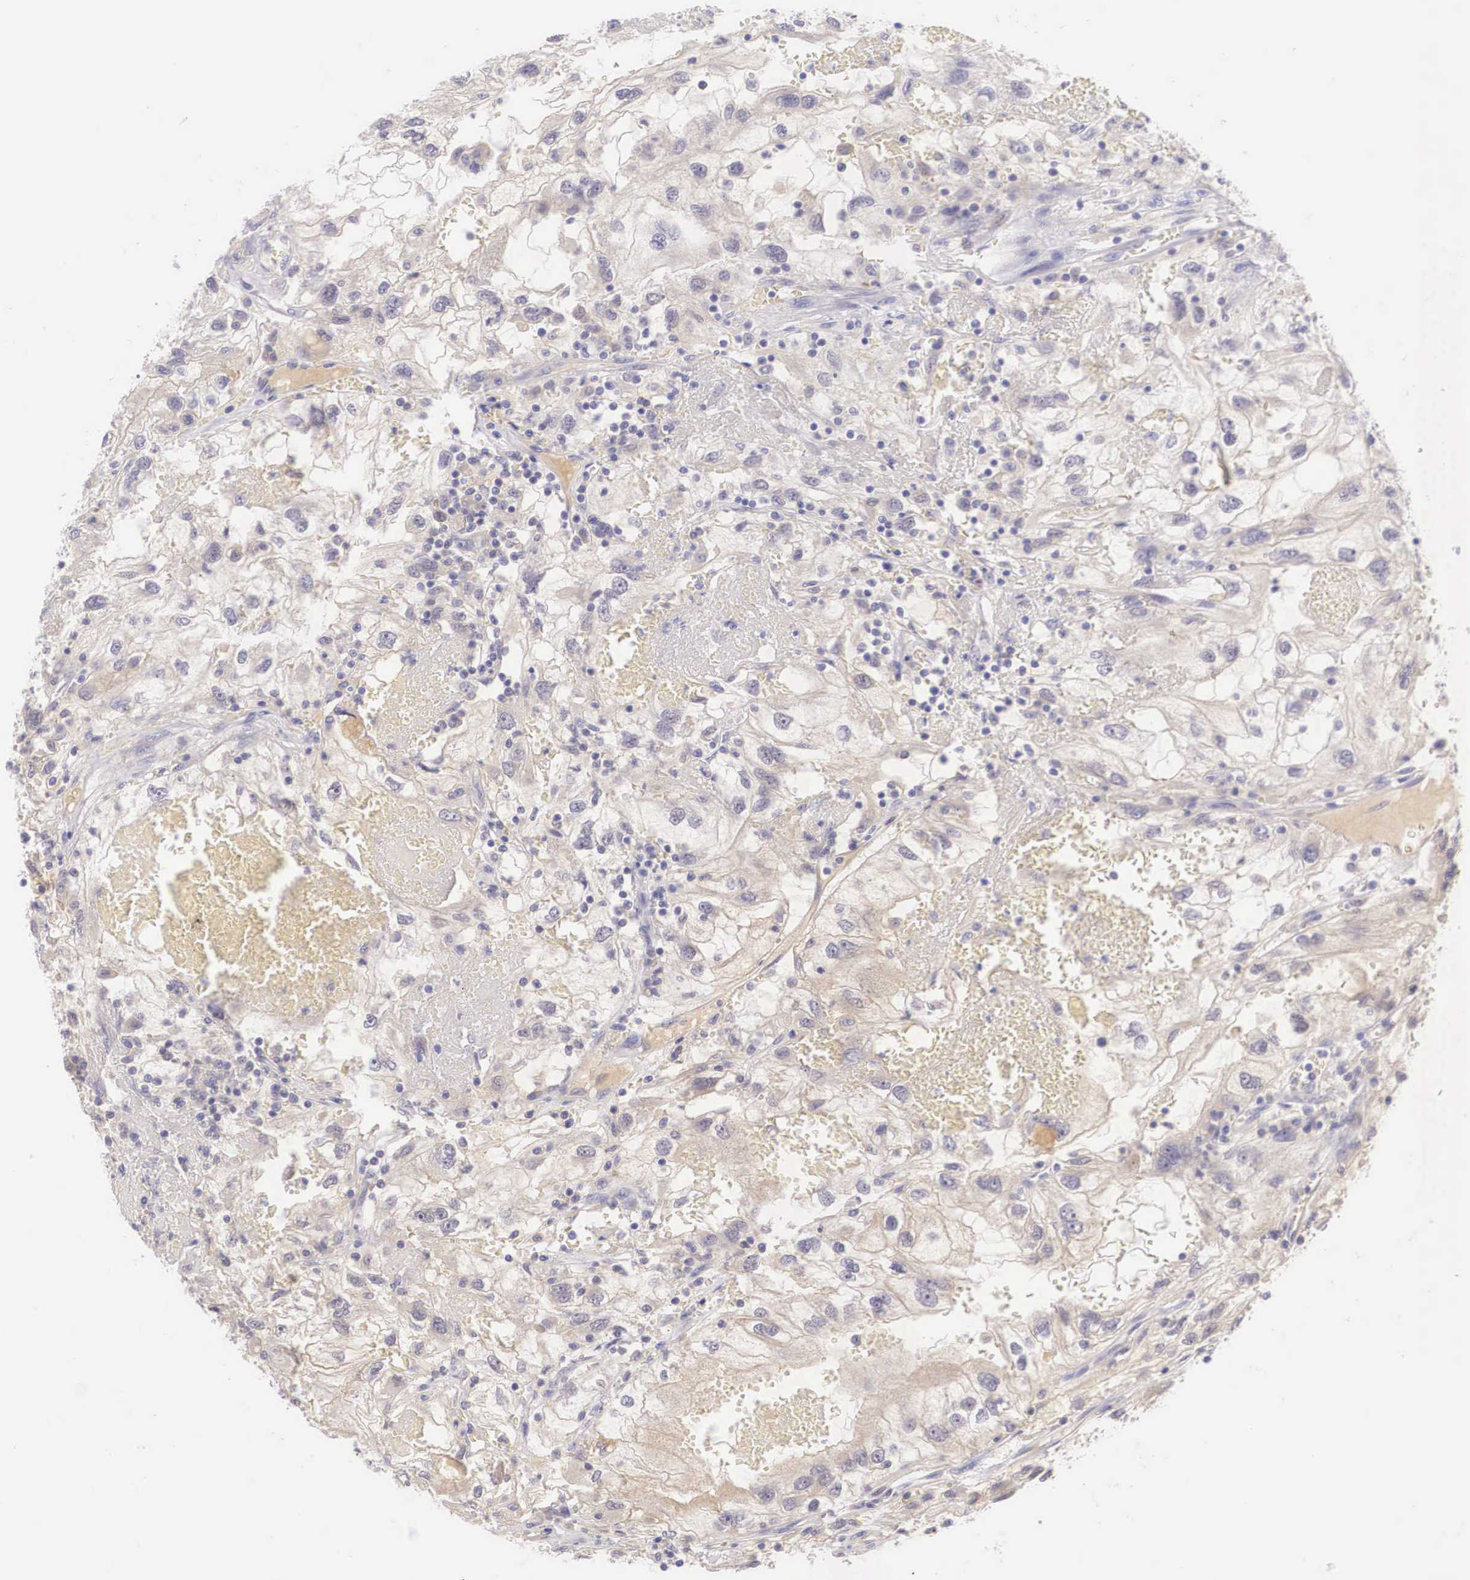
{"staining": {"intensity": "negative", "quantity": "none", "location": "none"}, "tissue": "renal cancer", "cell_type": "Tumor cells", "image_type": "cancer", "snomed": [{"axis": "morphology", "description": "Normal tissue, NOS"}, {"axis": "morphology", "description": "Adenocarcinoma, NOS"}, {"axis": "topography", "description": "Kidney"}], "caption": "A photomicrograph of human renal adenocarcinoma is negative for staining in tumor cells.", "gene": "BCL6", "patient": {"sex": "male", "age": 71}}